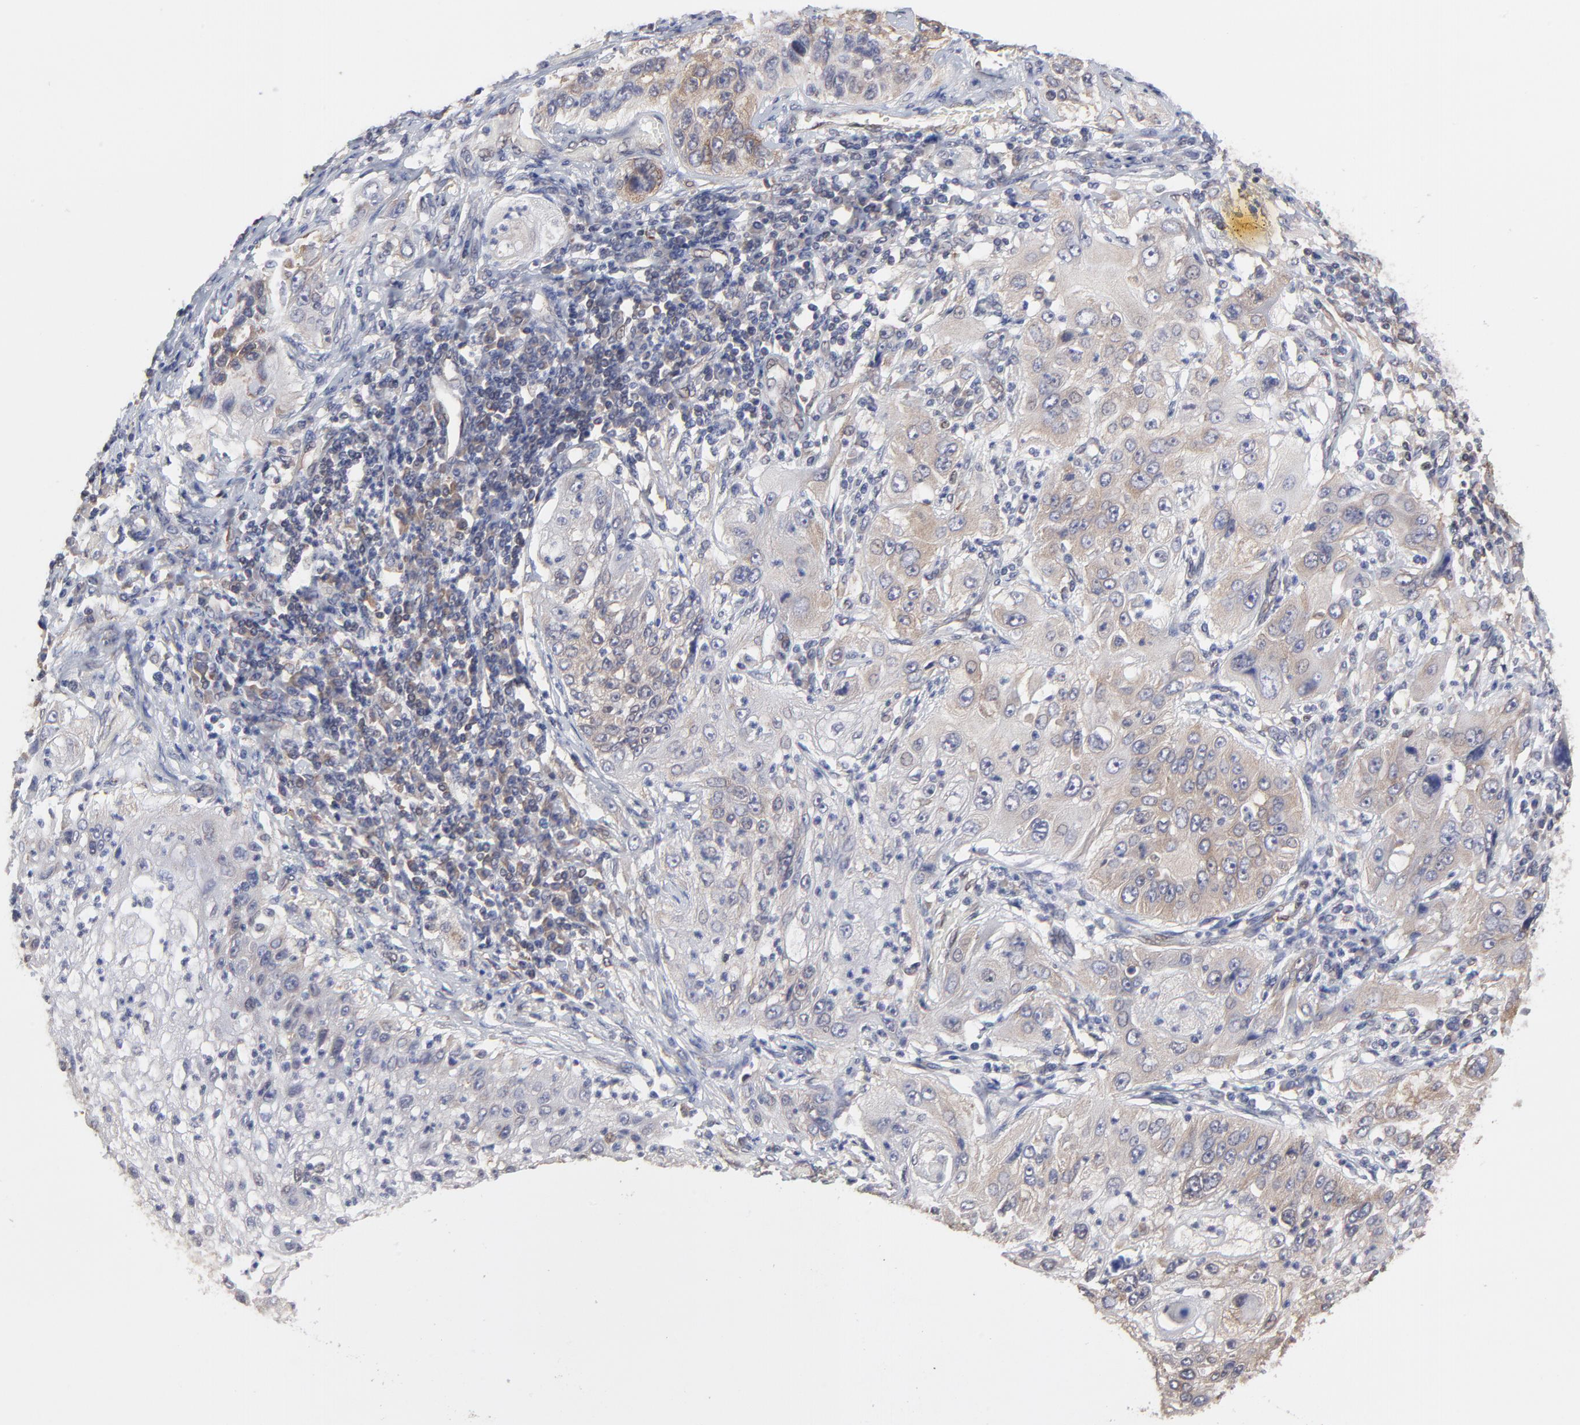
{"staining": {"intensity": "weak", "quantity": "25%-75%", "location": "cytoplasmic/membranous"}, "tissue": "lung cancer", "cell_type": "Tumor cells", "image_type": "cancer", "snomed": [{"axis": "morphology", "description": "Inflammation, NOS"}, {"axis": "morphology", "description": "Squamous cell carcinoma, NOS"}, {"axis": "topography", "description": "Lymph node"}, {"axis": "topography", "description": "Soft tissue"}, {"axis": "topography", "description": "Lung"}], "caption": "Immunohistochemistry (DAB (3,3'-diaminobenzidine)) staining of human lung squamous cell carcinoma reveals weak cytoplasmic/membranous protein expression in approximately 25%-75% of tumor cells. (DAB = brown stain, brightfield microscopy at high magnification).", "gene": "CCT2", "patient": {"sex": "male", "age": 66}}